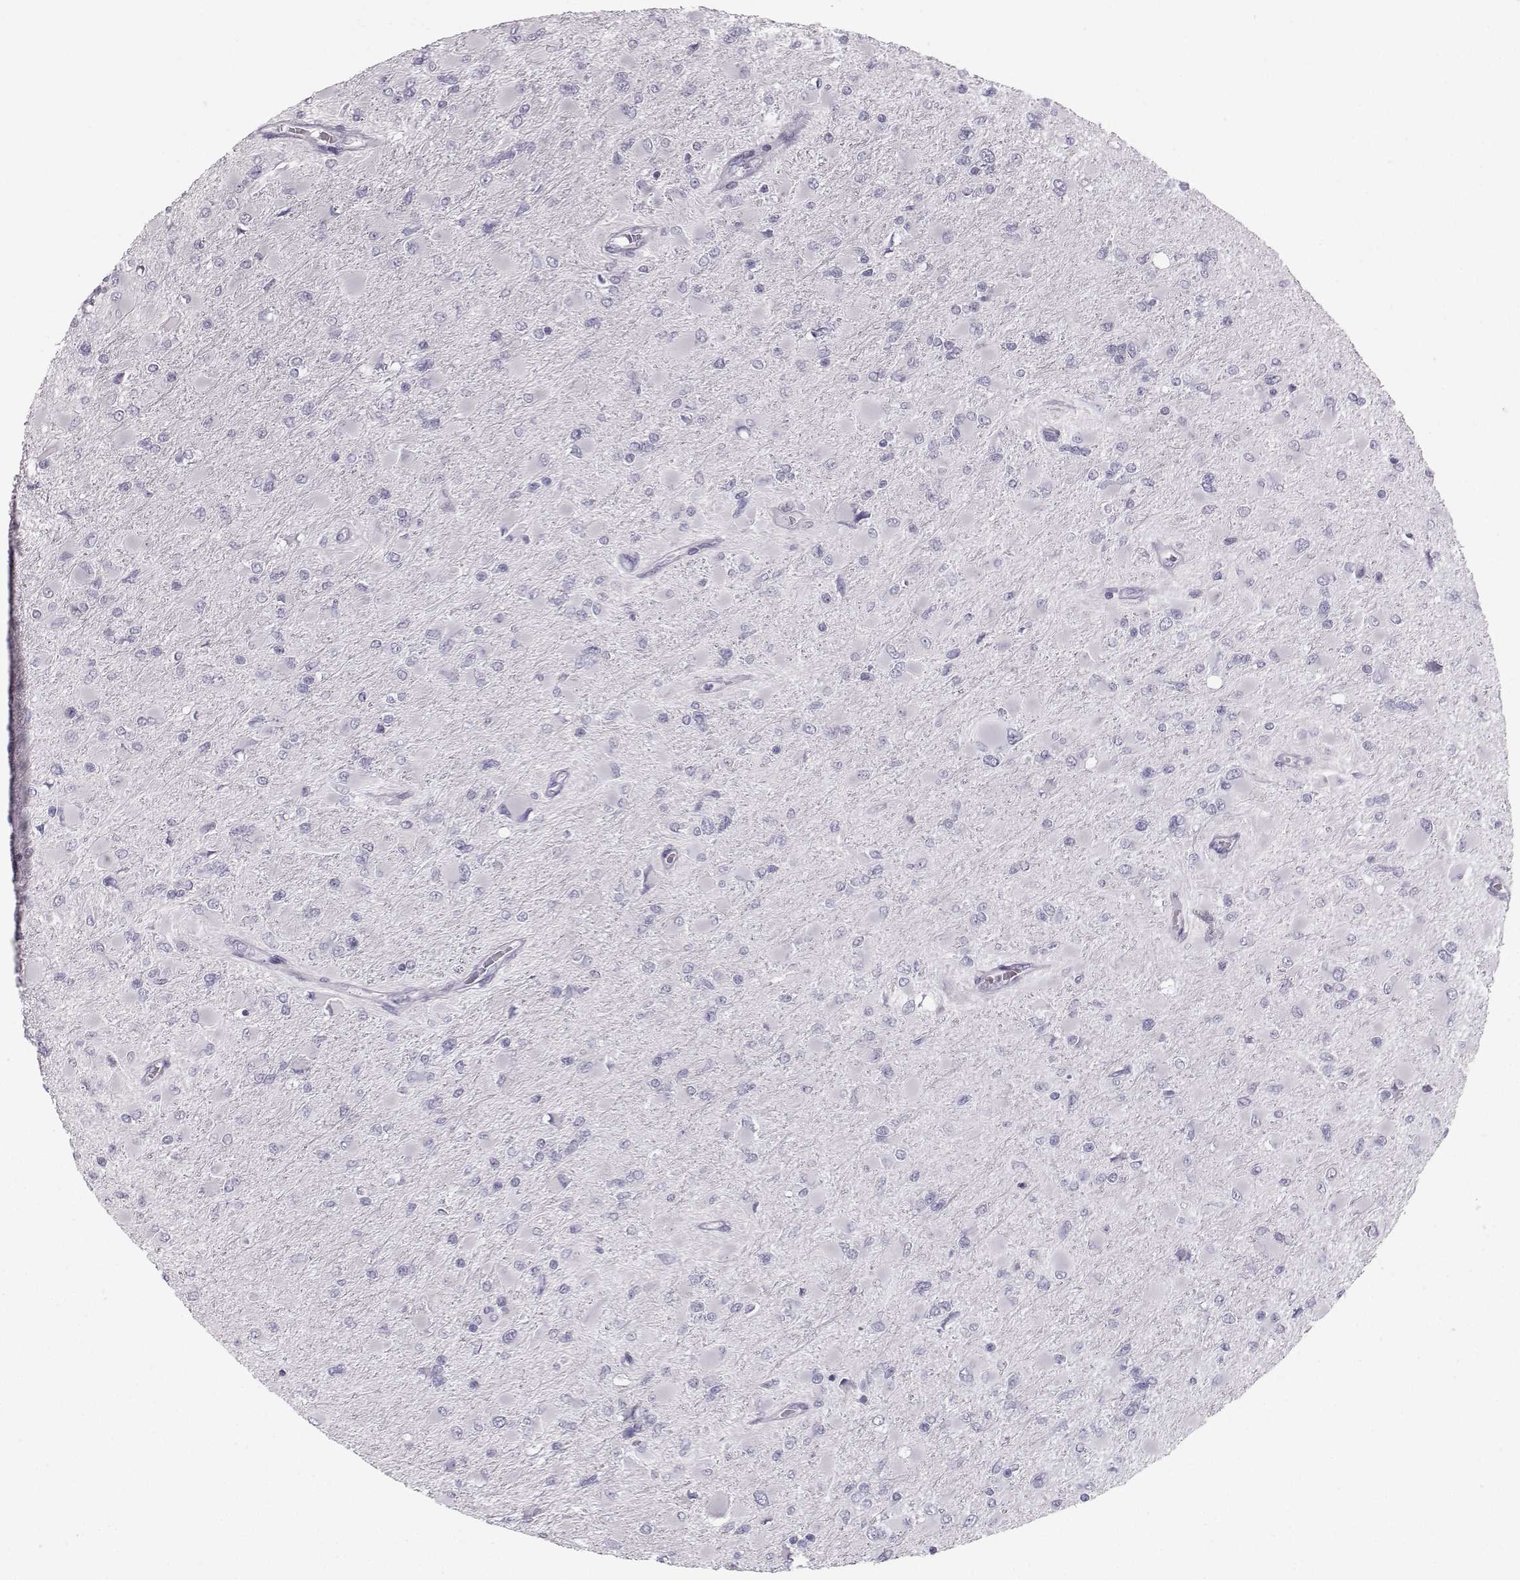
{"staining": {"intensity": "negative", "quantity": "none", "location": "none"}, "tissue": "glioma", "cell_type": "Tumor cells", "image_type": "cancer", "snomed": [{"axis": "morphology", "description": "Glioma, malignant, High grade"}, {"axis": "topography", "description": "Cerebral cortex"}], "caption": "Tumor cells show no significant protein expression in glioma. The staining was performed using DAB to visualize the protein expression in brown, while the nuclei were stained in blue with hematoxylin (Magnification: 20x).", "gene": "CASR", "patient": {"sex": "female", "age": 36}}